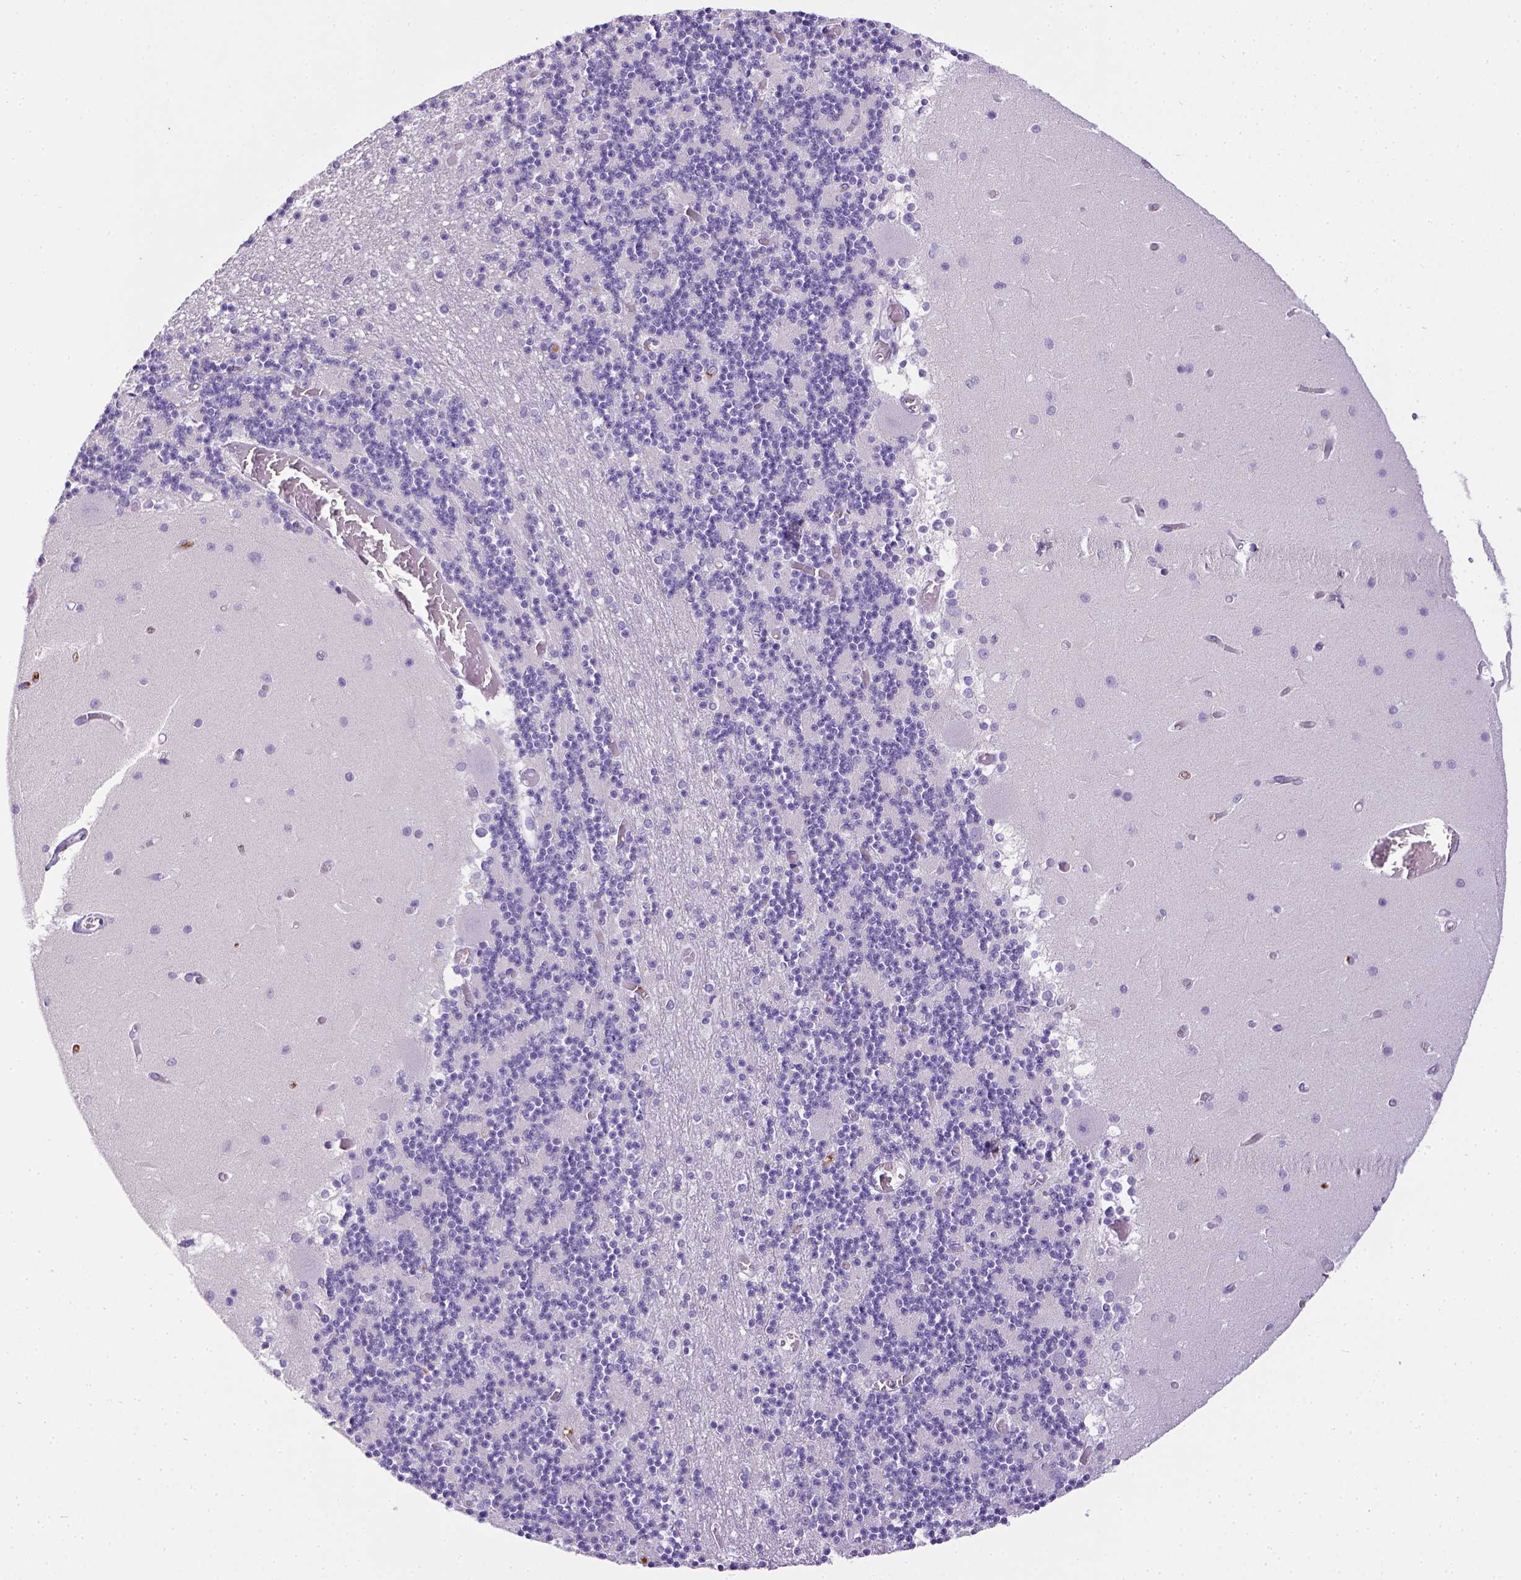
{"staining": {"intensity": "negative", "quantity": "none", "location": "none"}, "tissue": "cerebellum", "cell_type": "Cells in granular layer", "image_type": "normal", "snomed": [{"axis": "morphology", "description": "Normal tissue, NOS"}, {"axis": "topography", "description": "Cerebellum"}], "caption": "Immunohistochemical staining of normal human cerebellum demonstrates no significant positivity in cells in granular layer.", "gene": "CD3E", "patient": {"sex": "female", "age": 28}}